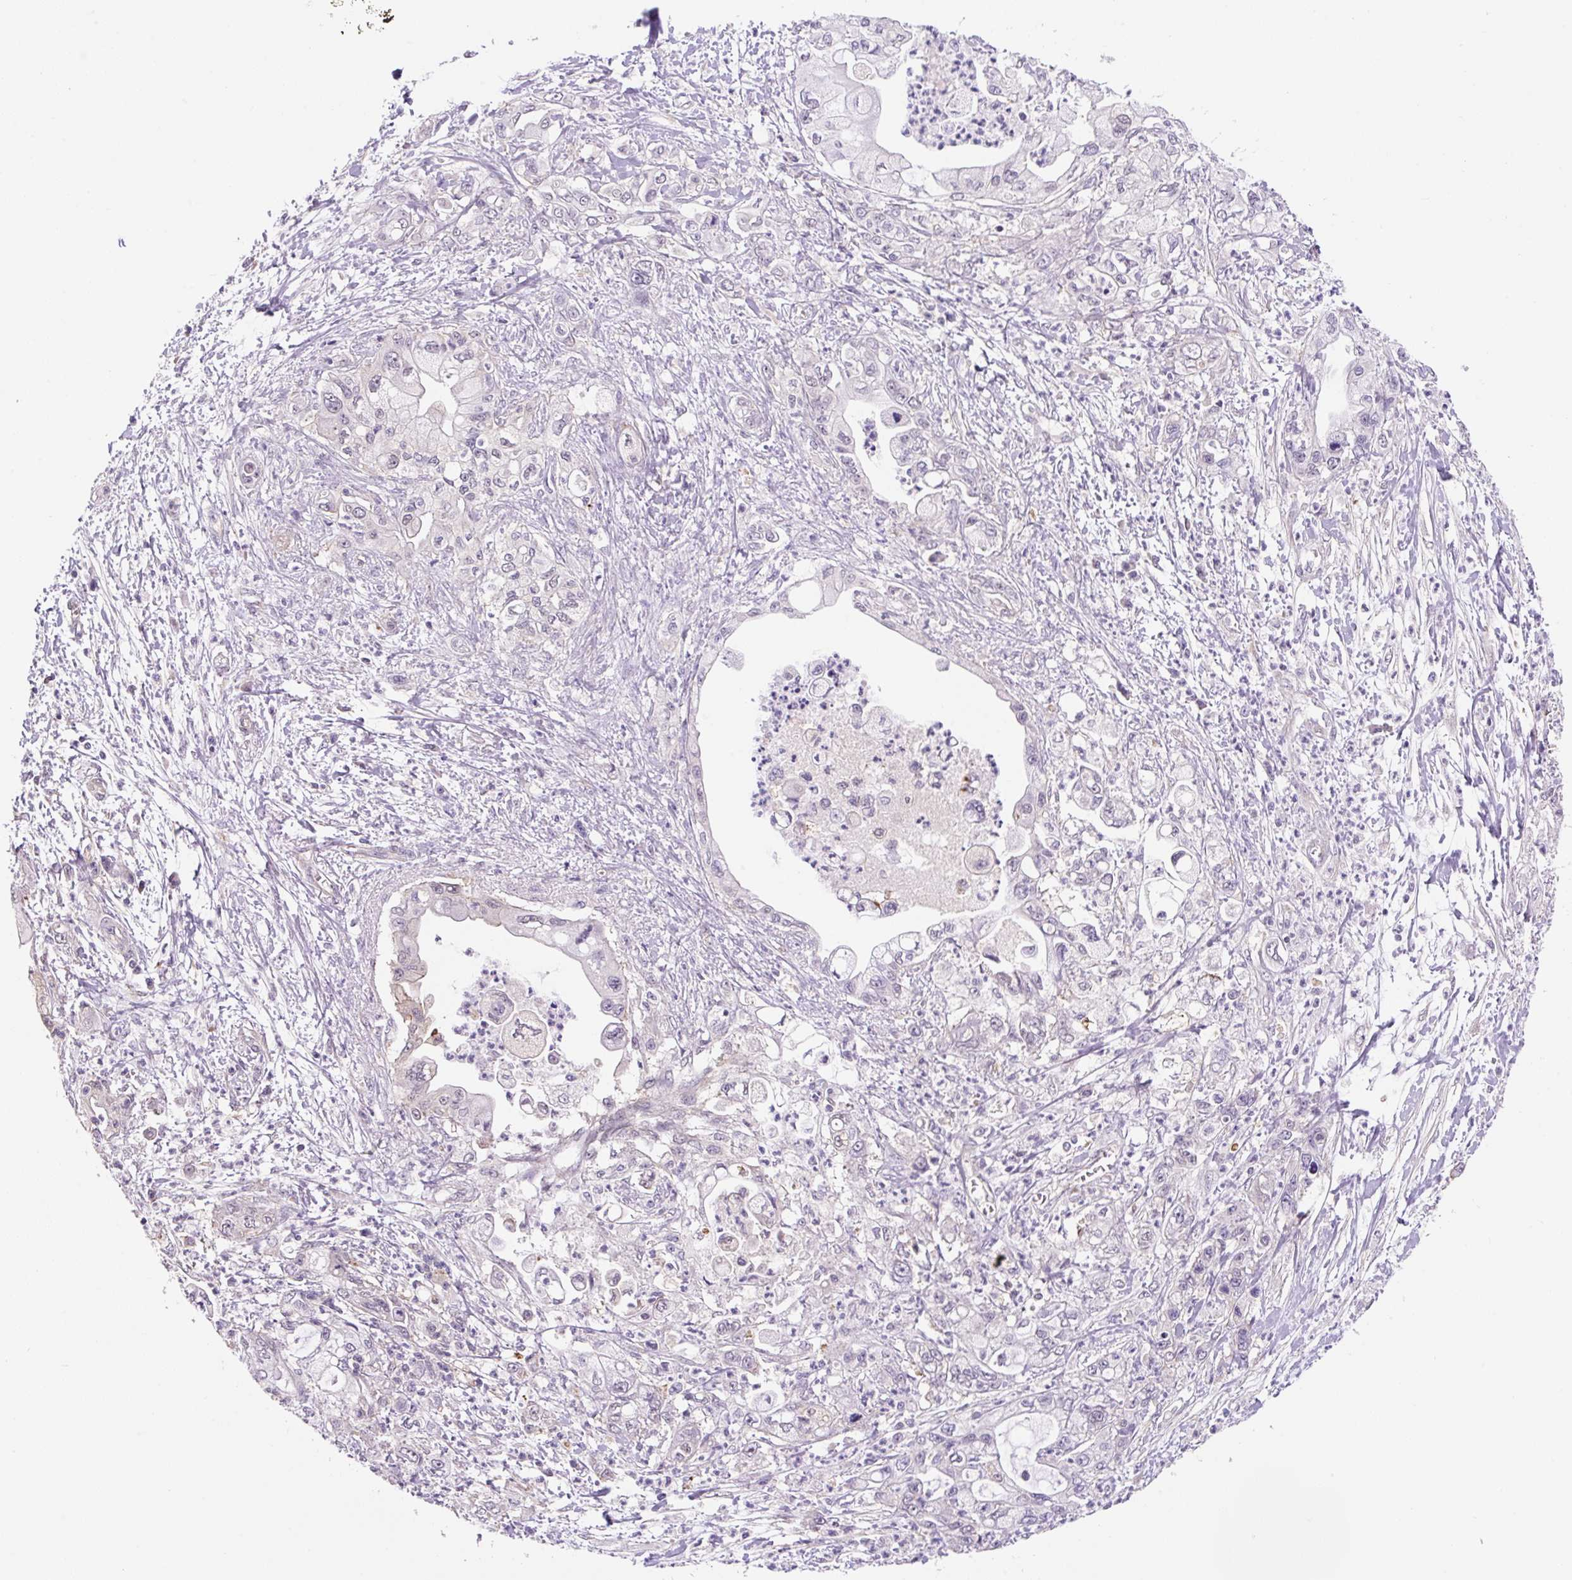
{"staining": {"intensity": "weak", "quantity": "<25%", "location": "cytoplasmic/membranous,nuclear"}, "tissue": "pancreatic cancer", "cell_type": "Tumor cells", "image_type": "cancer", "snomed": [{"axis": "morphology", "description": "Adenocarcinoma, NOS"}, {"axis": "topography", "description": "Pancreas"}], "caption": "Photomicrograph shows no protein positivity in tumor cells of pancreatic adenocarcinoma tissue.", "gene": "COX8A", "patient": {"sex": "male", "age": 61}}